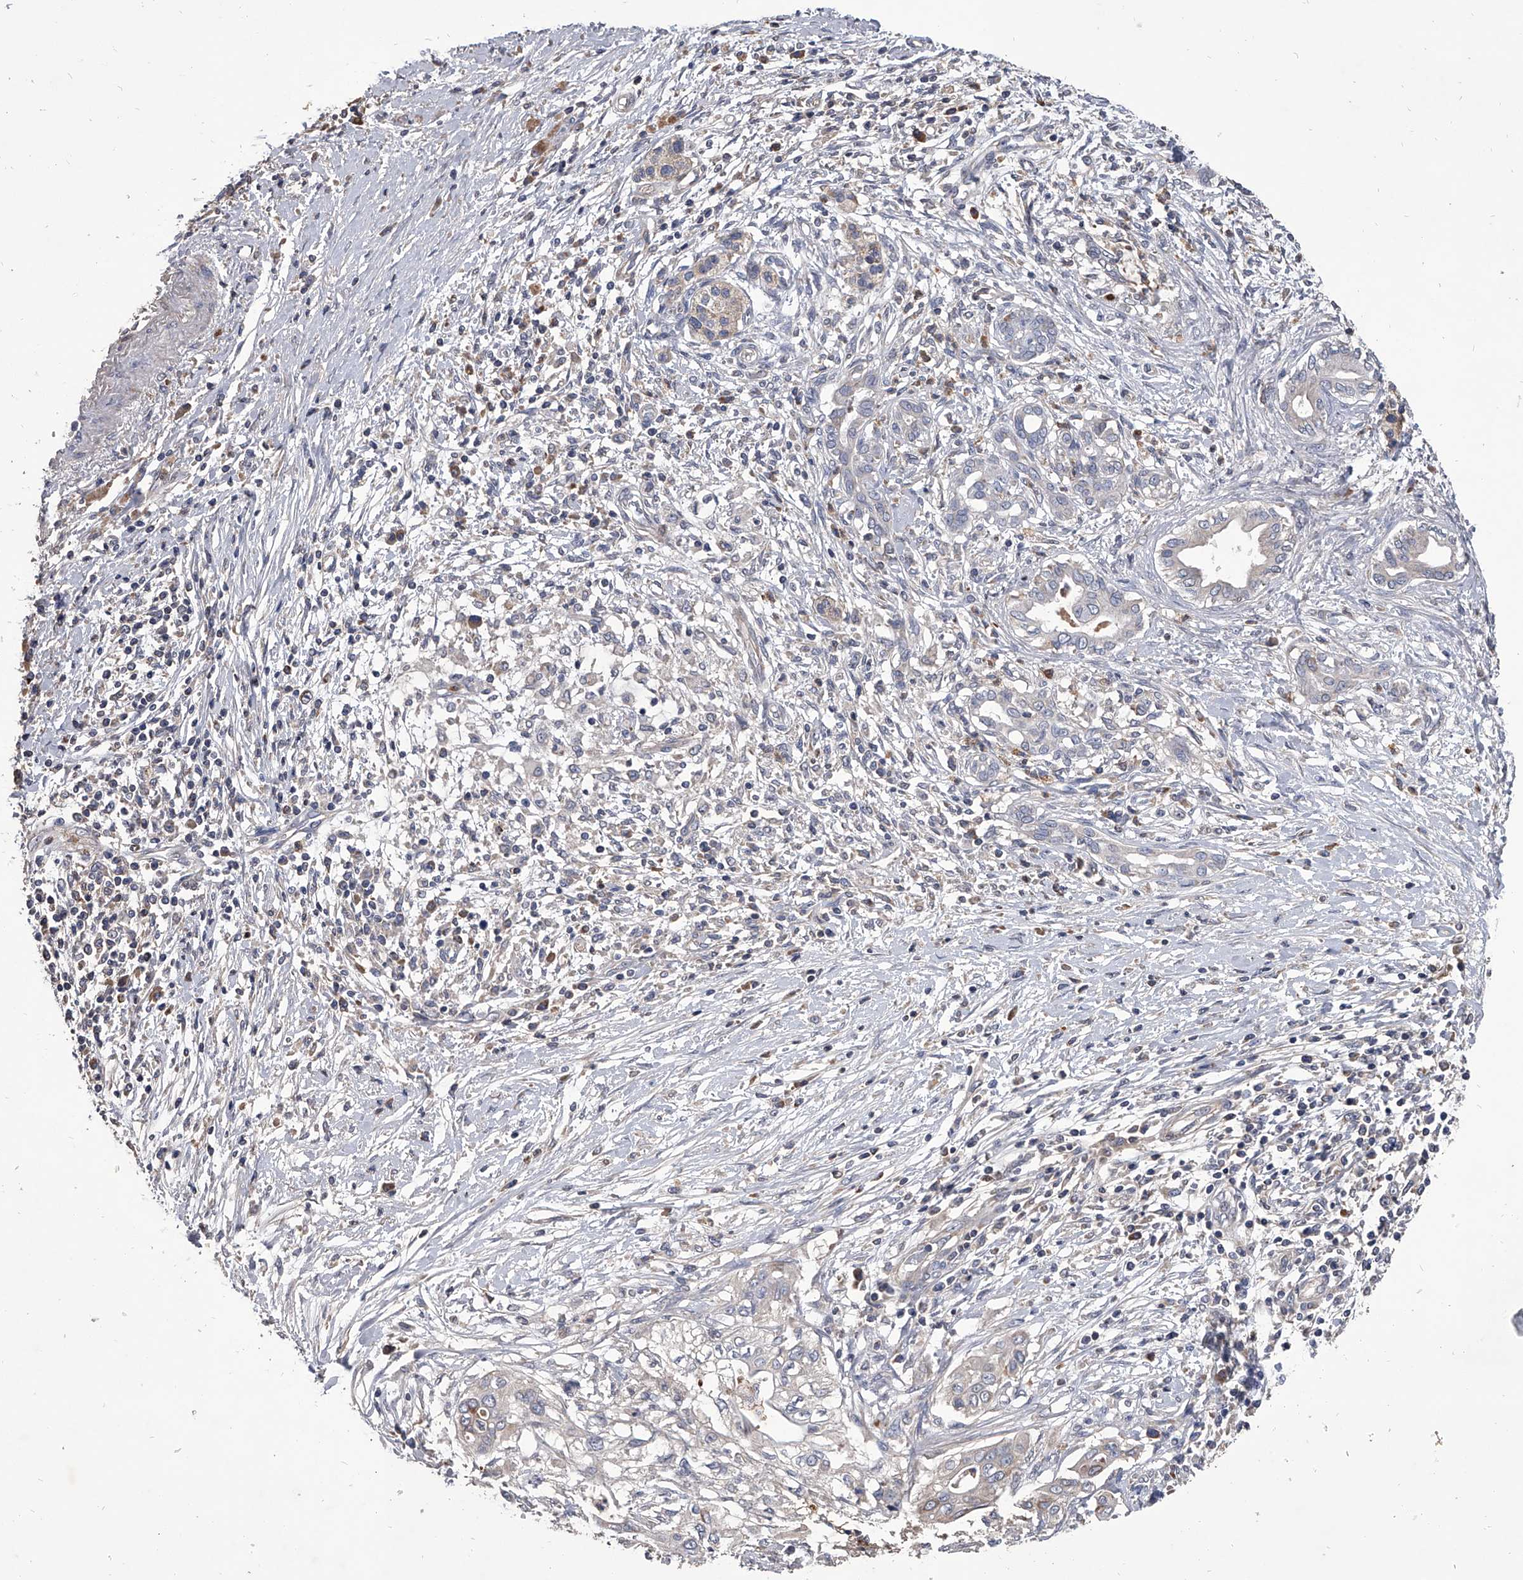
{"staining": {"intensity": "negative", "quantity": "none", "location": "none"}, "tissue": "pancreatic cancer", "cell_type": "Tumor cells", "image_type": "cancer", "snomed": [{"axis": "morphology", "description": "Adenocarcinoma, NOS"}, {"axis": "topography", "description": "Pancreas"}], "caption": "This is an immunohistochemistry histopathology image of human adenocarcinoma (pancreatic). There is no staining in tumor cells.", "gene": "NRP1", "patient": {"sex": "male", "age": 58}}